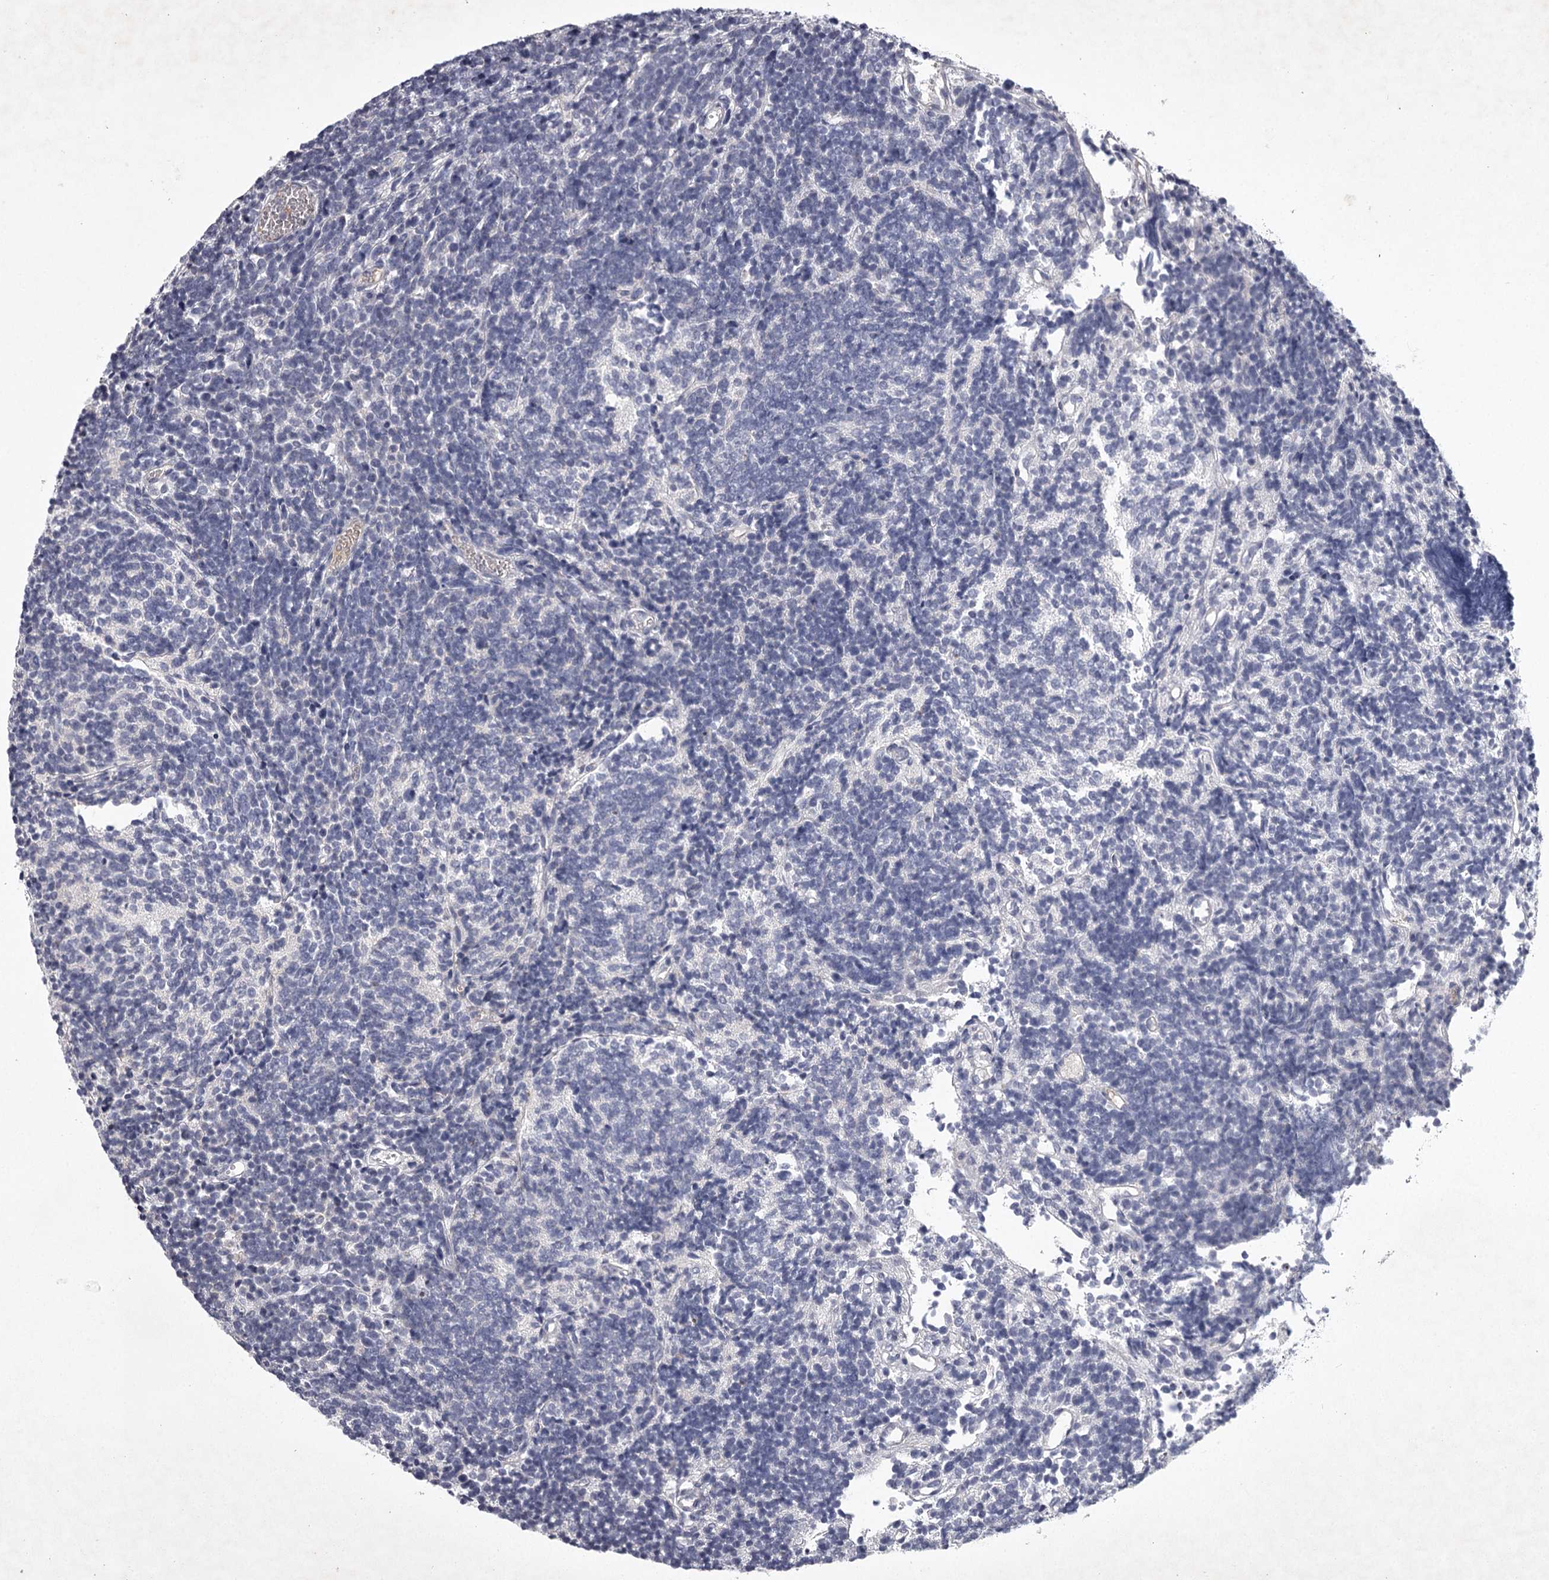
{"staining": {"intensity": "negative", "quantity": "none", "location": "none"}, "tissue": "glioma", "cell_type": "Tumor cells", "image_type": "cancer", "snomed": [{"axis": "morphology", "description": "Glioma, malignant, Low grade"}, {"axis": "topography", "description": "Brain"}], "caption": "Protein analysis of glioma demonstrates no significant expression in tumor cells. (Brightfield microscopy of DAB (3,3'-diaminobenzidine) IHC at high magnification).", "gene": "FDXACB1", "patient": {"sex": "female", "age": 1}}